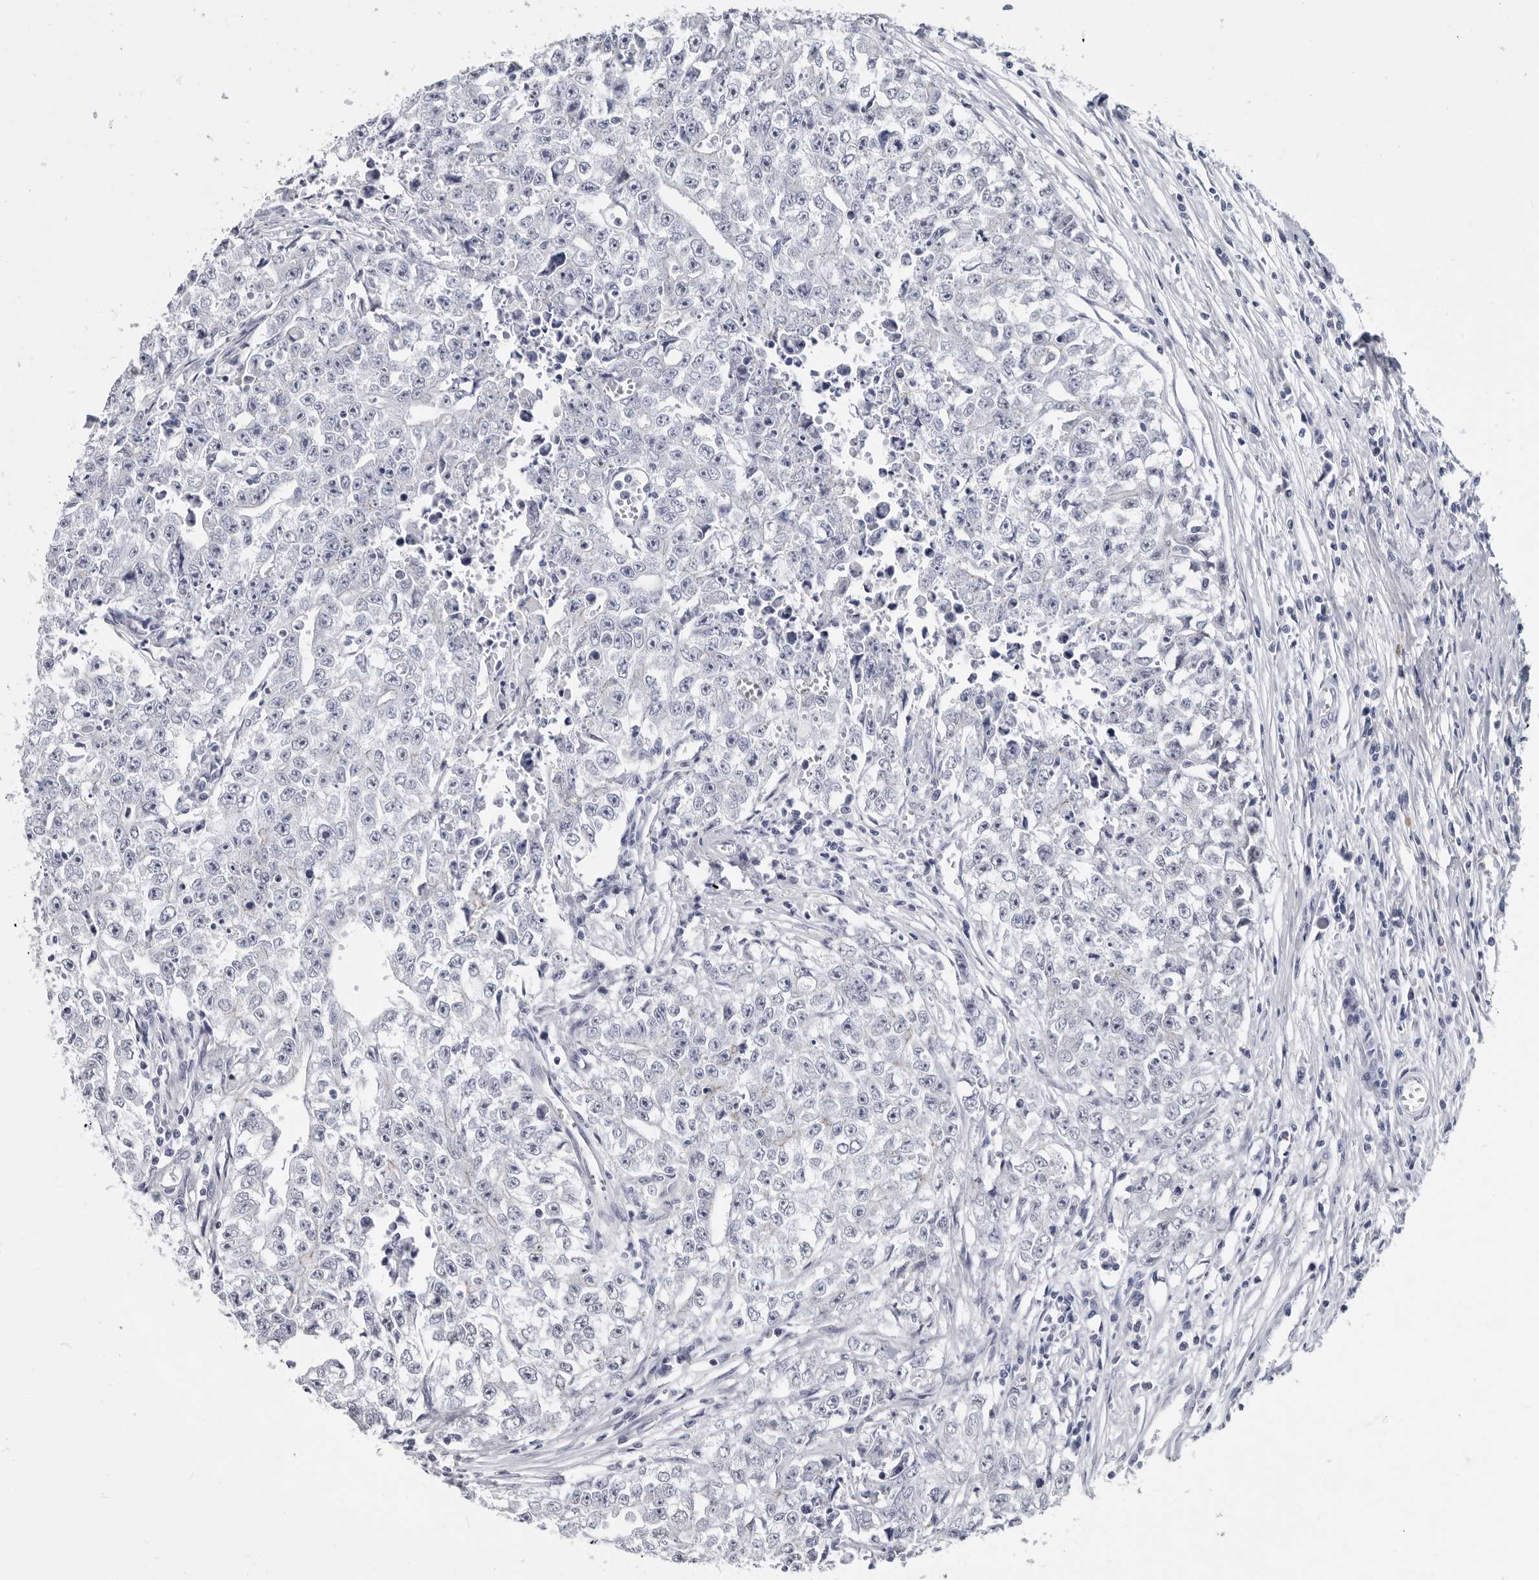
{"staining": {"intensity": "negative", "quantity": "none", "location": "none"}, "tissue": "testis cancer", "cell_type": "Tumor cells", "image_type": "cancer", "snomed": [{"axis": "morphology", "description": "Seminoma, NOS"}, {"axis": "morphology", "description": "Carcinoma, Embryonal, NOS"}, {"axis": "topography", "description": "Testis"}], "caption": "DAB (3,3'-diaminobenzidine) immunohistochemical staining of human seminoma (testis) exhibits no significant staining in tumor cells.", "gene": "WRAP73", "patient": {"sex": "male", "age": 43}}